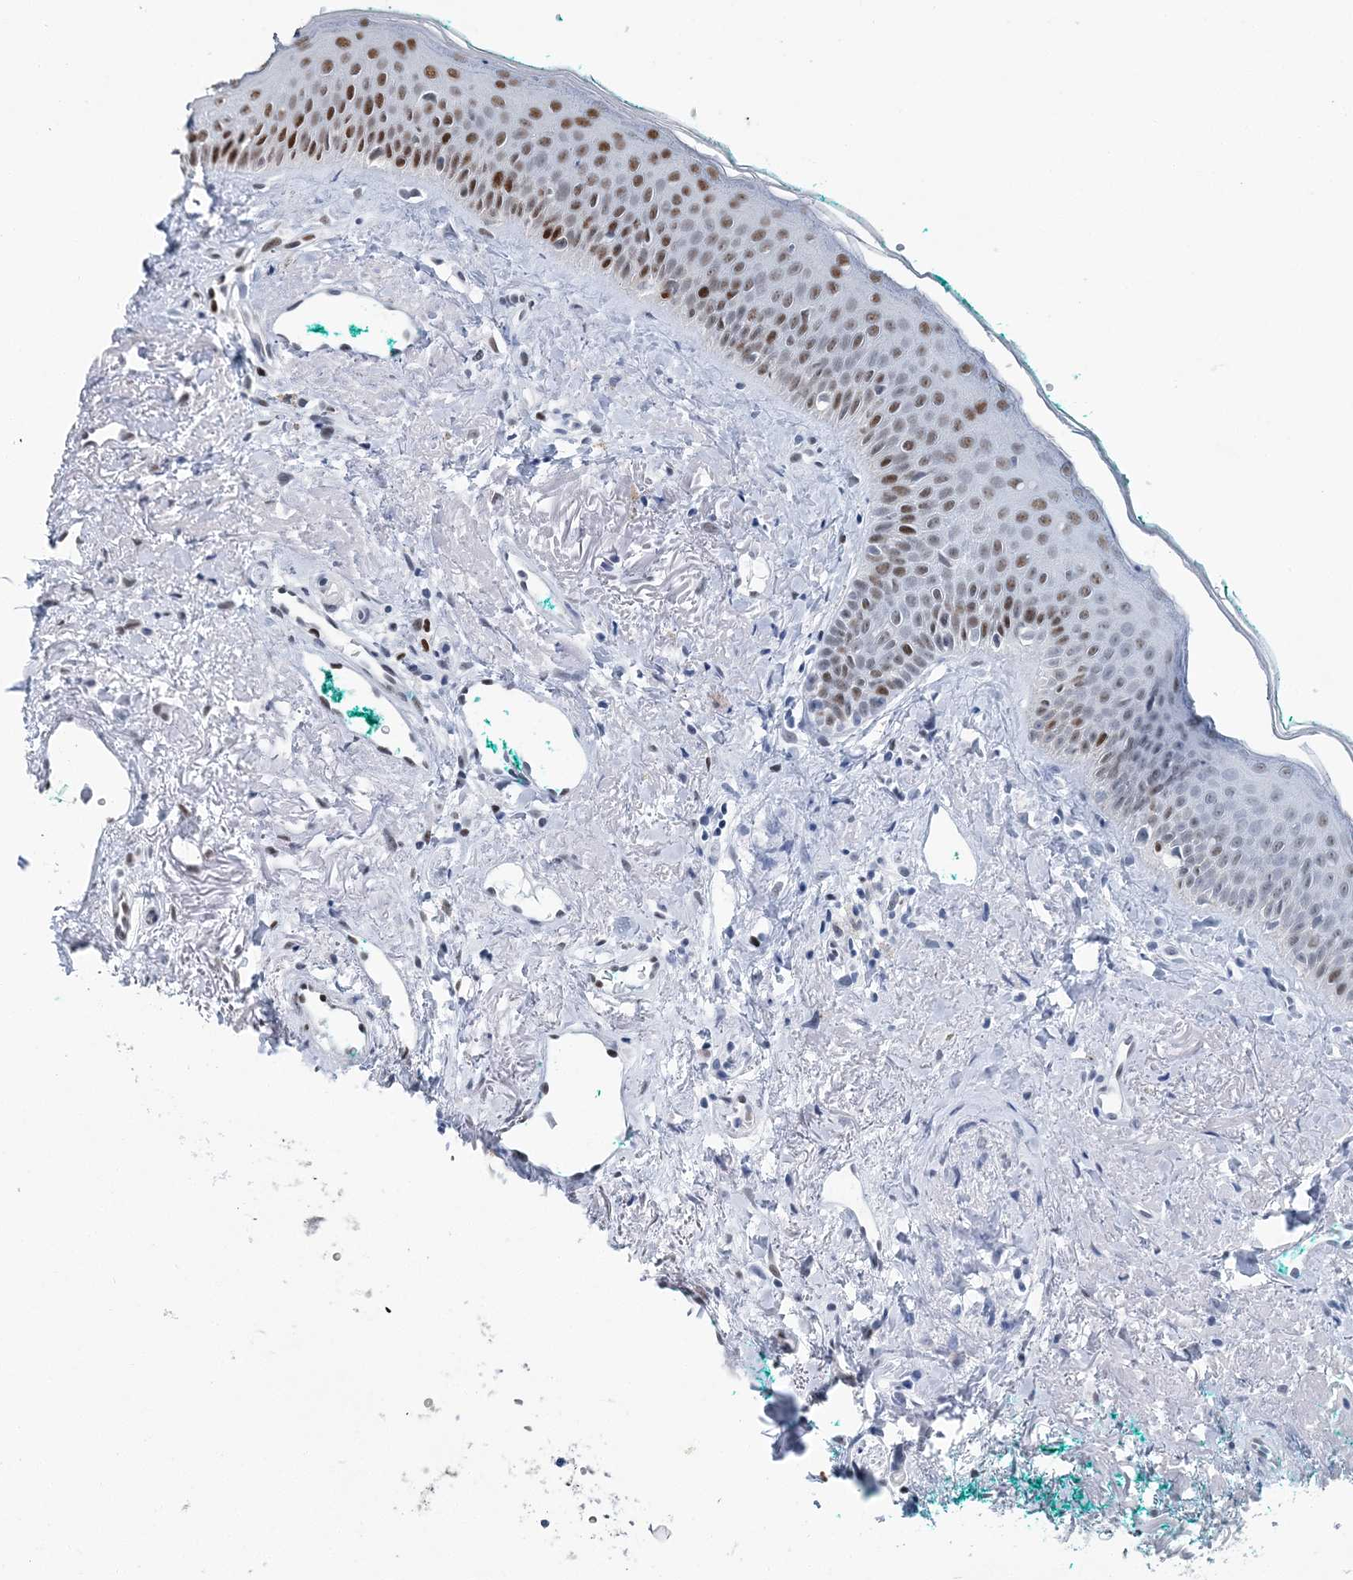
{"staining": {"intensity": "moderate", "quantity": ">75%", "location": "nuclear"}, "tissue": "oral mucosa", "cell_type": "Squamous epithelial cells", "image_type": "normal", "snomed": [{"axis": "morphology", "description": "Normal tissue, NOS"}, {"axis": "topography", "description": "Oral tissue"}], "caption": "A micrograph of oral mucosa stained for a protein exhibits moderate nuclear brown staining in squamous epithelial cells.", "gene": "HAT1", "patient": {"sex": "female", "age": 70}}